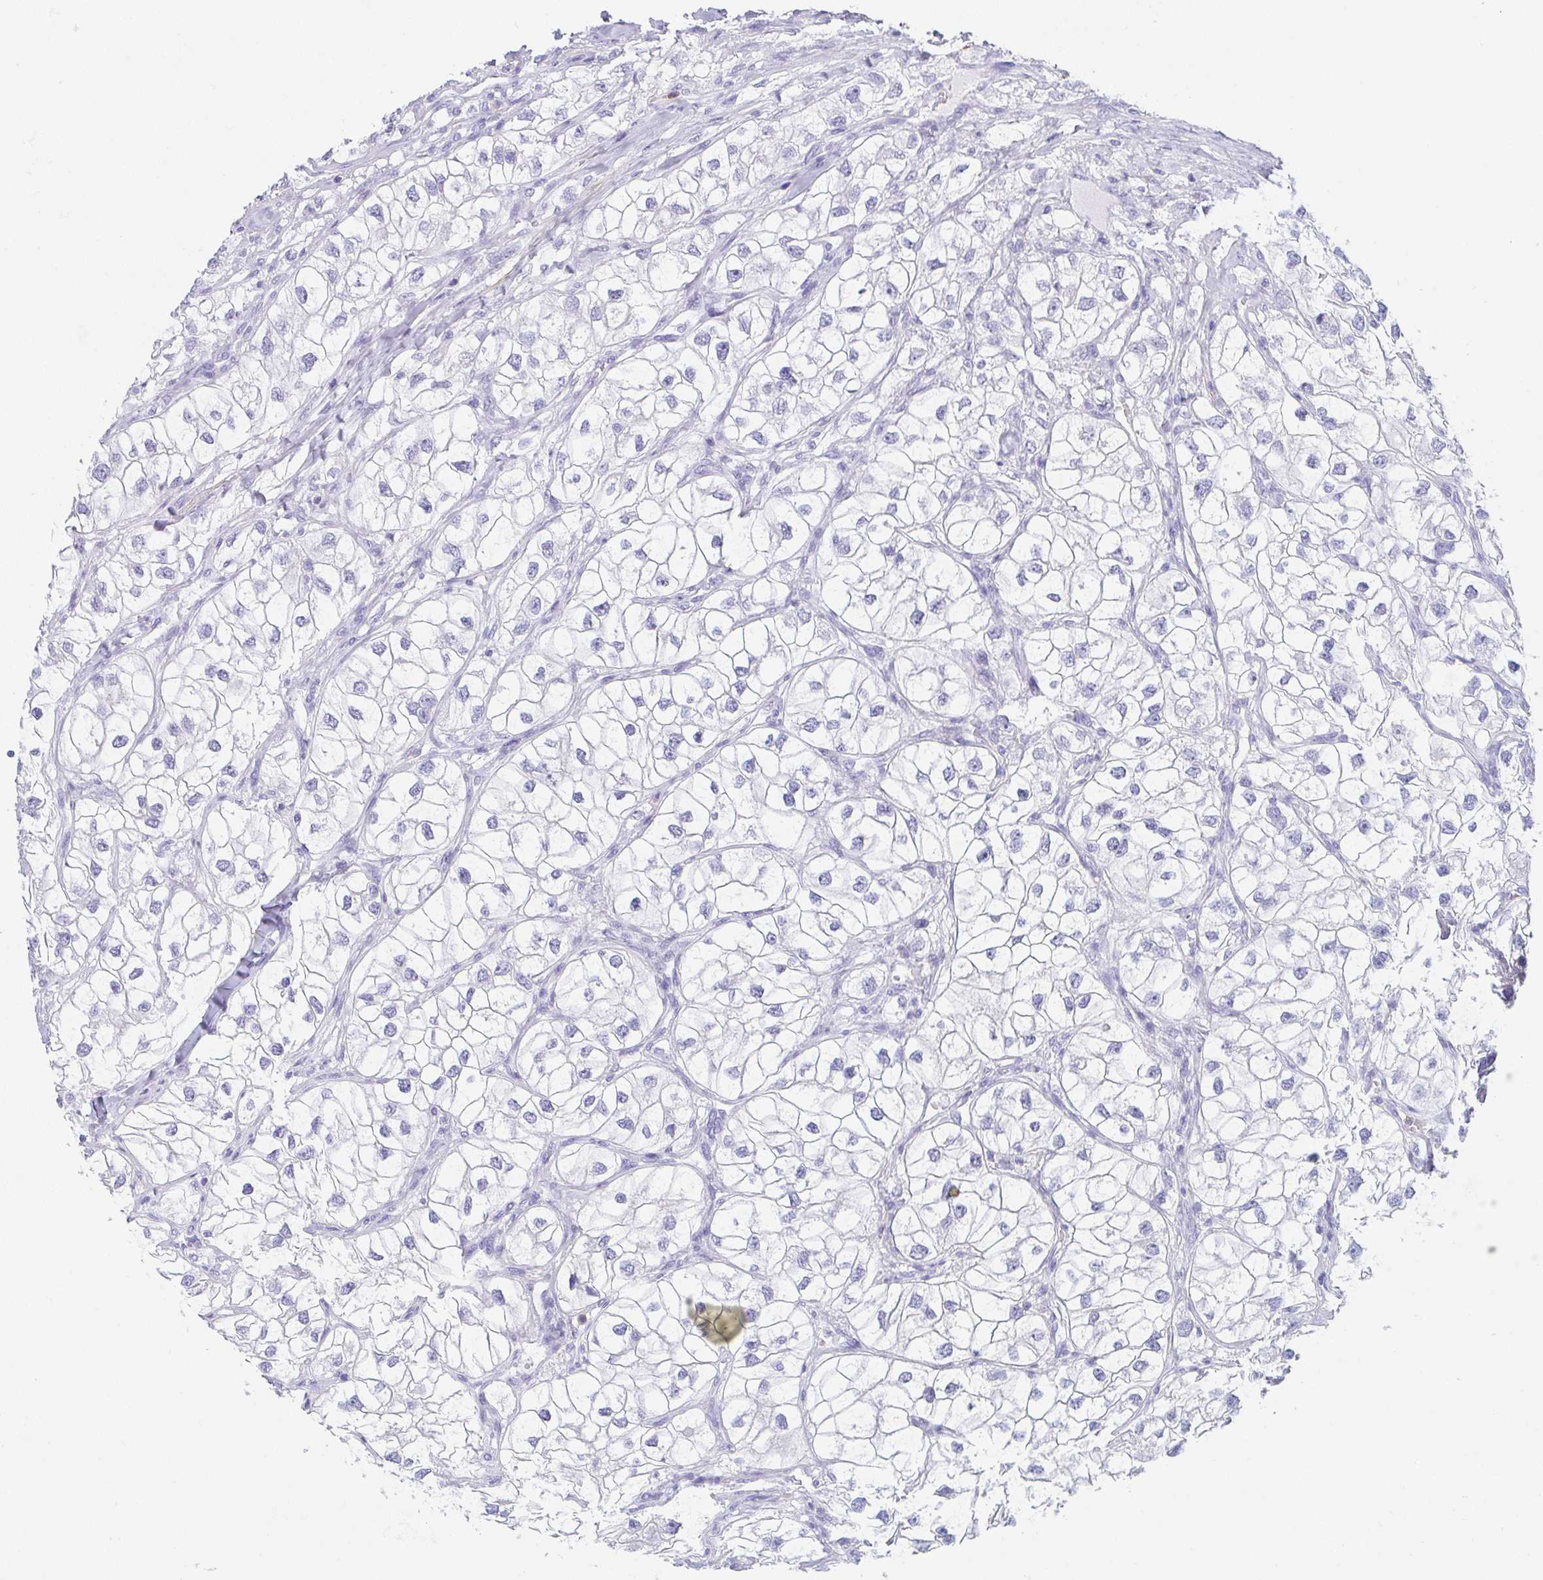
{"staining": {"intensity": "negative", "quantity": "none", "location": "none"}, "tissue": "renal cancer", "cell_type": "Tumor cells", "image_type": "cancer", "snomed": [{"axis": "morphology", "description": "Adenocarcinoma, NOS"}, {"axis": "topography", "description": "Kidney"}], "caption": "IHC photomicrograph of renal cancer stained for a protein (brown), which demonstrates no staining in tumor cells. Nuclei are stained in blue.", "gene": "TAS2R41", "patient": {"sex": "male", "age": 59}}